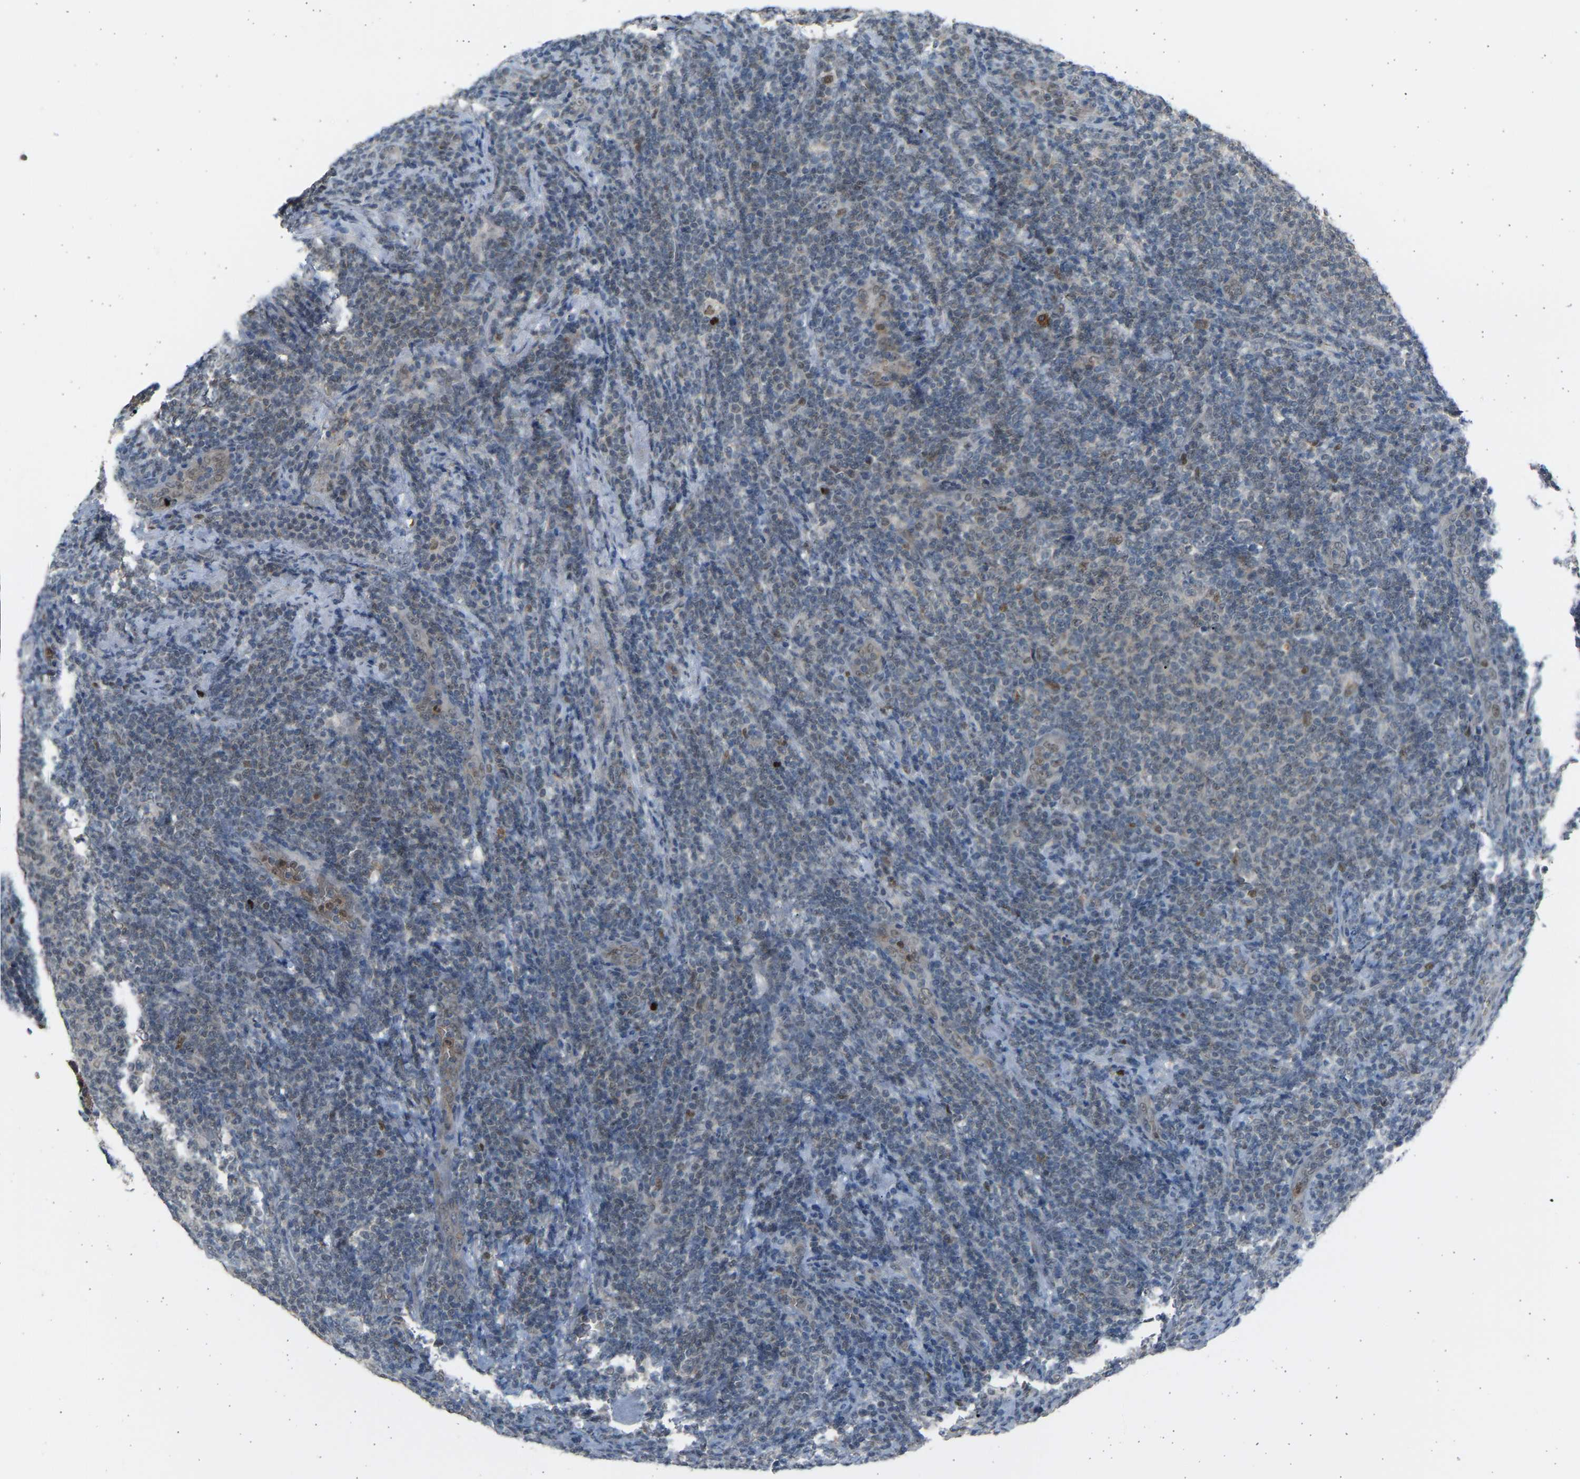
{"staining": {"intensity": "weak", "quantity": "<25%", "location": "nuclear"}, "tissue": "lymphoma", "cell_type": "Tumor cells", "image_type": "cancer", "snomed": [{"axis": "morphology", "description": "Malignant lymphoma, non-Hodgkin's type, Low grade"}, {"axis": "topography", "description": "Lymph node"}], "caption": "The photomicrograph exhibits no significant staining in tumor cells of low-grade malignant lymphoma, non-Hodgkin's type.", "gene": "BIRC2", "patient": {"sex": "male", "age": 66}}